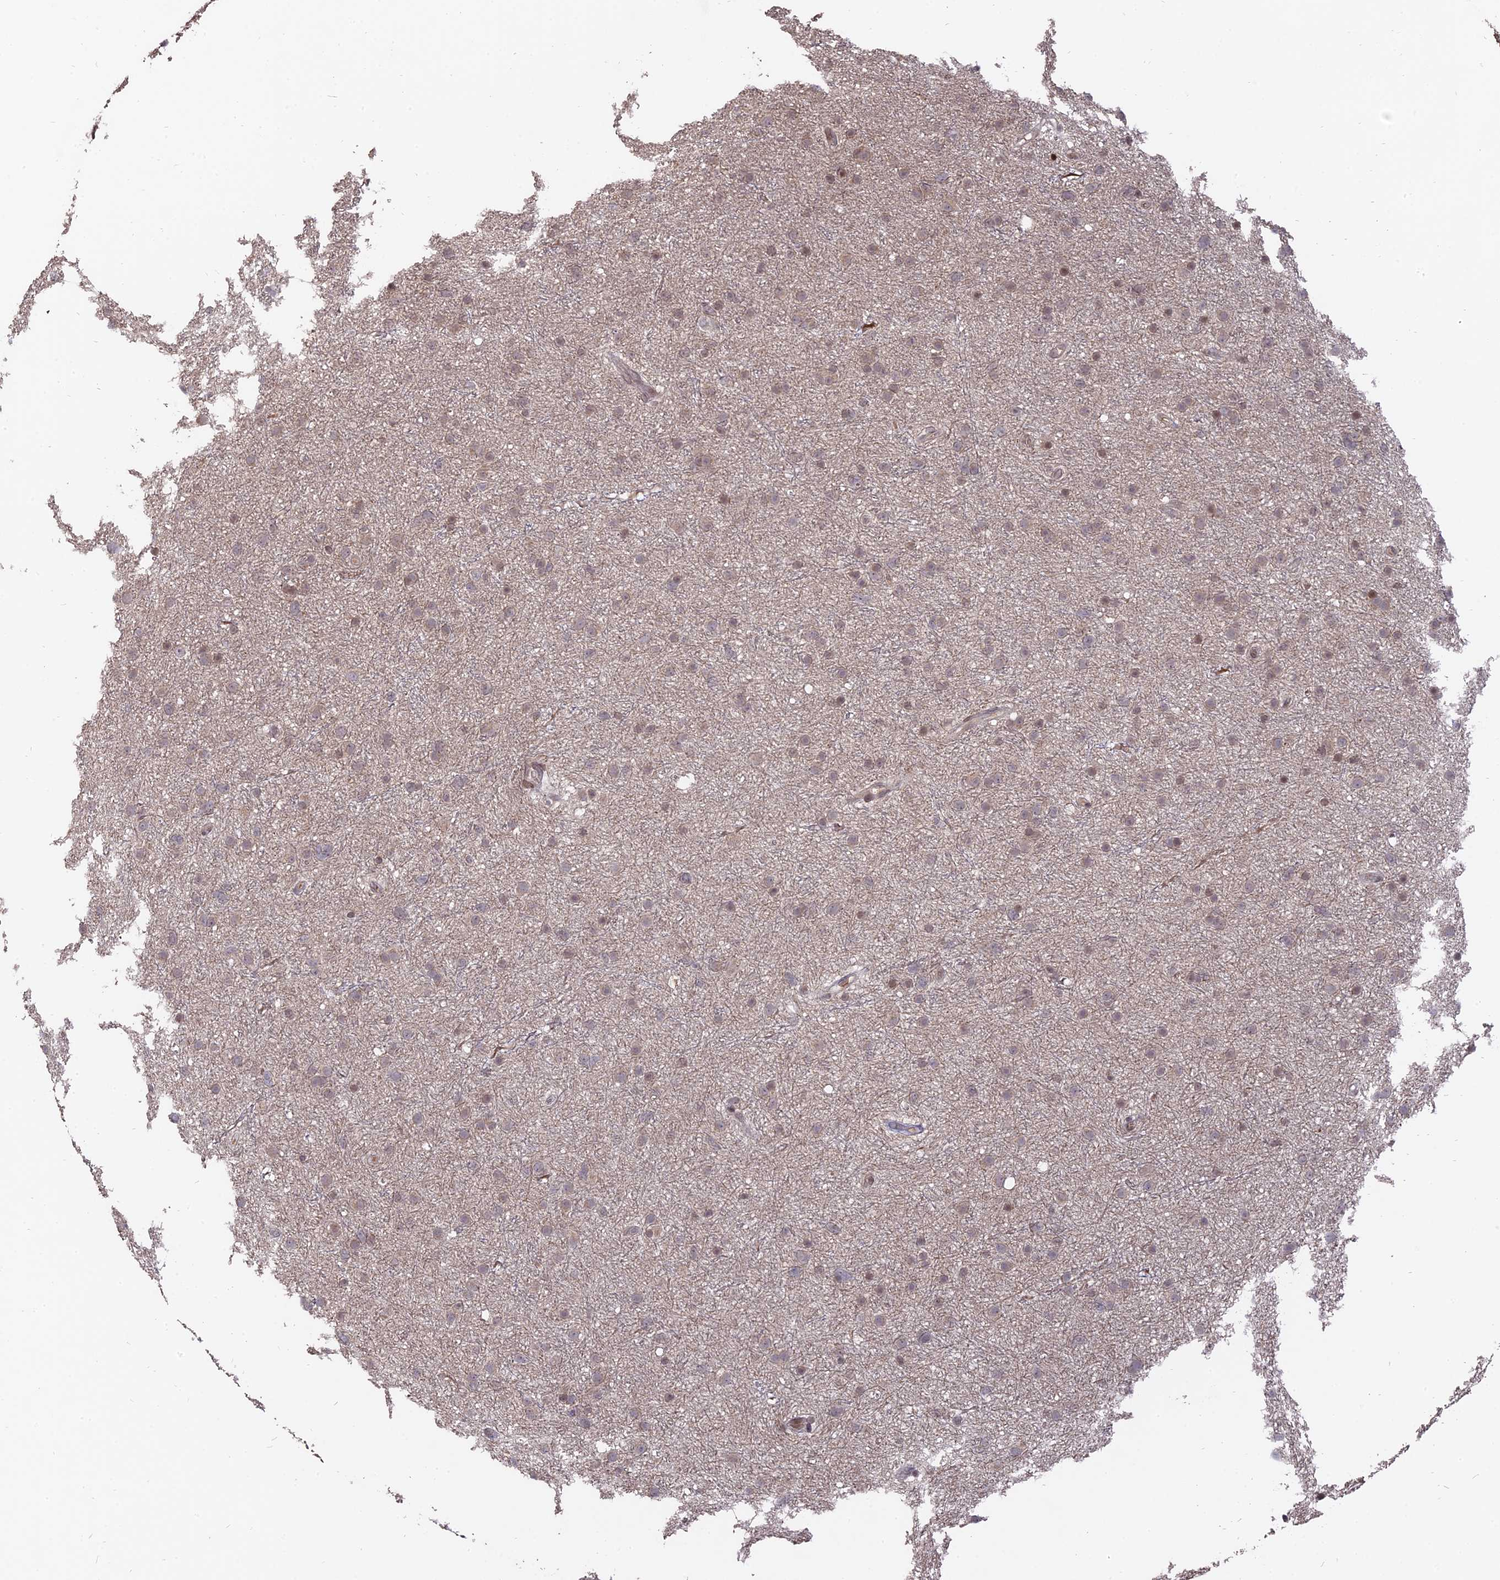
{"staining": {"intensity": "weak", "quantity": "25%-75%", "location": "nuclear"}, "tissue": "glioma", "cell_type": "Tumor cells", "image_type": "cancer", "snomed": [{"axis": "morphology", "description": "Glioma, malignant, Low grade"}, {"axis": "topography", "description": "Cerebral cortex"}], "caption": "Immunohistochemical staining of malignant glioma (low-grade) reveals low levels of weak nuclear protein expression in approximately 25%-75% of tumor cells. (Stains: DAB (3,3'-diaminobenzidine) in brown, nuclei in blue, Microscopy: brightfield microscopy at high magnification).", "gene": "NR1H3", "patient": {"sex": "female", "age": 39}}